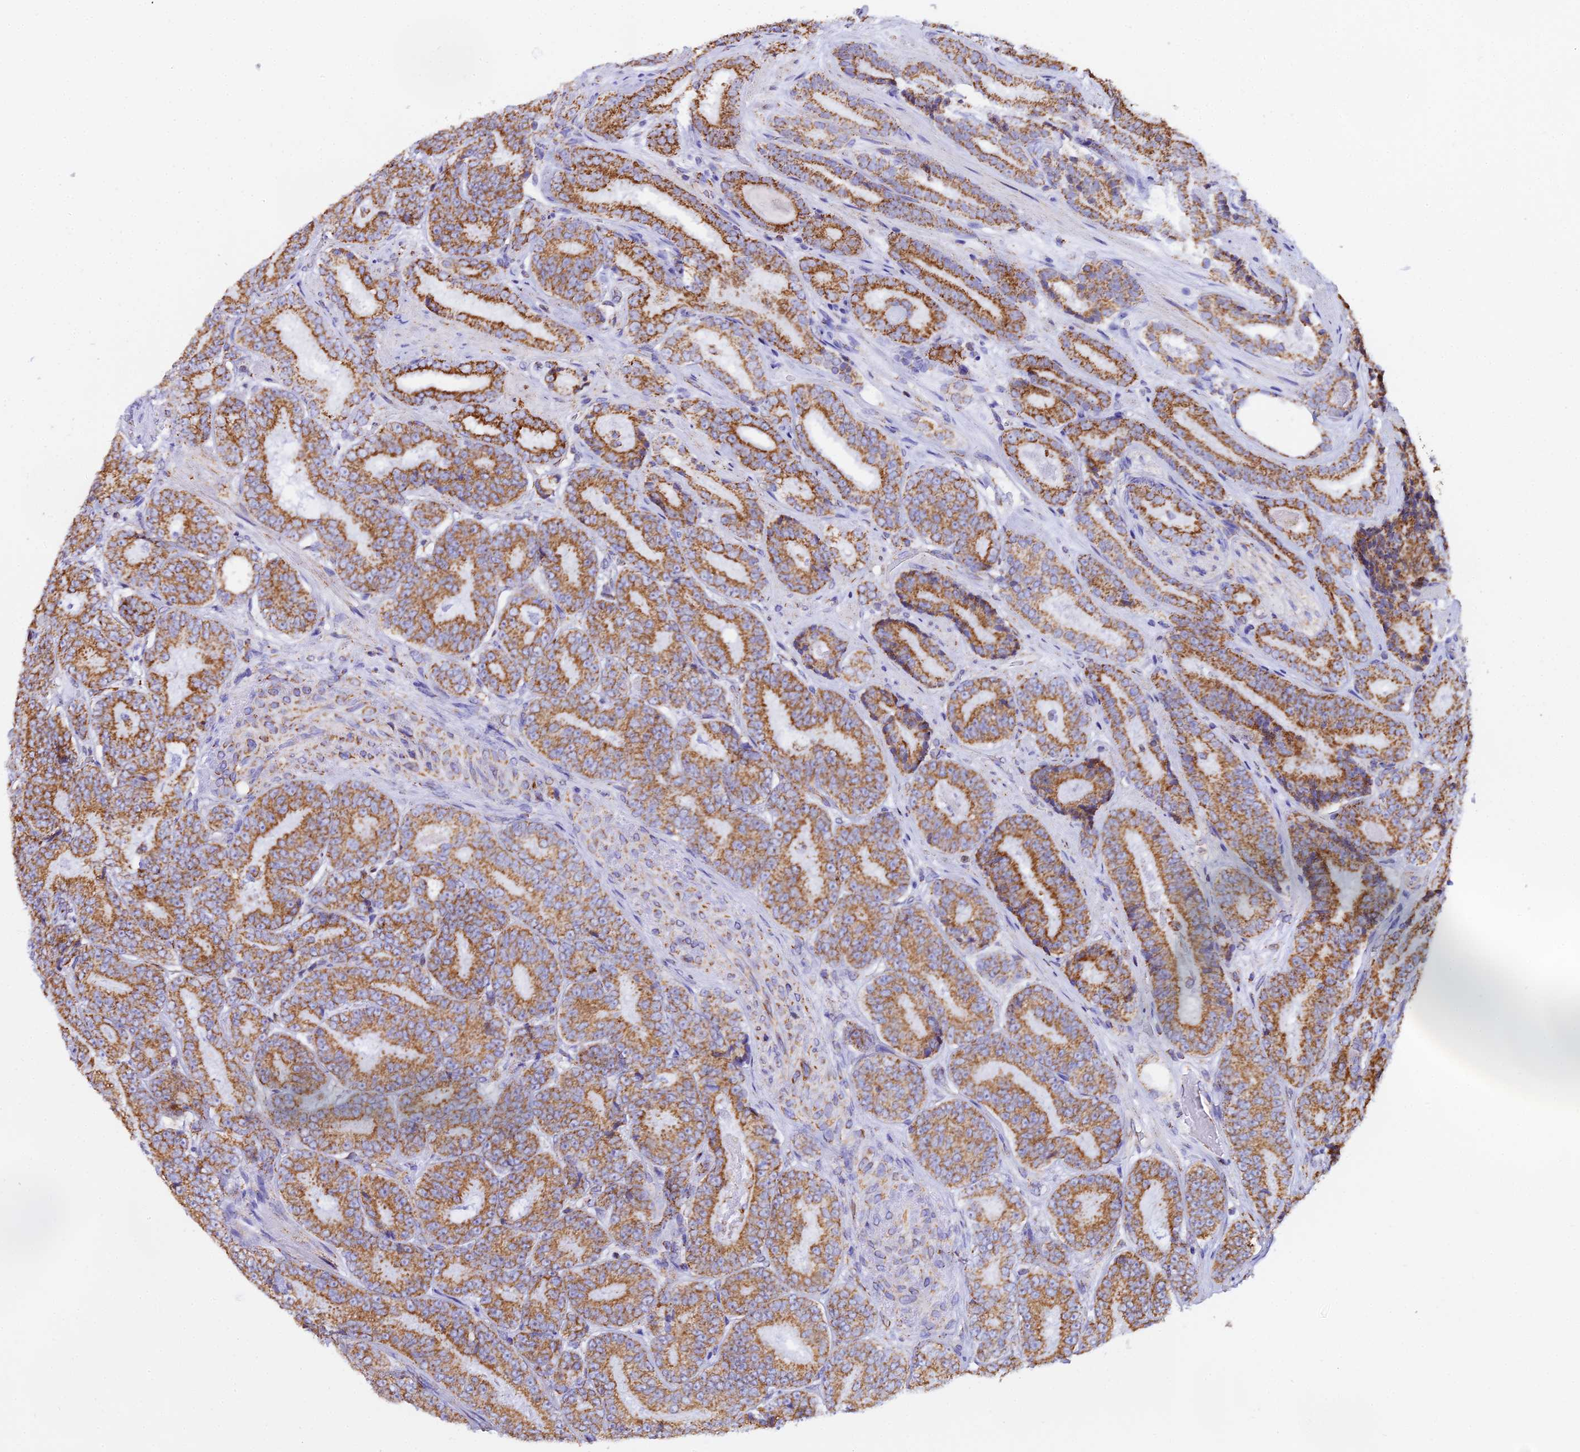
{"staining": {"intensity": "moderate", "quantity": ">75%", "location": "cytoplasmic/membranous"}, "tissue": "prostate cancer", "cell_type": "Tumor cells", "image_type": "cancer", "snomed": [{"axis": "morphology", "description": "Adenocarcinoma, High grade"}, {"axis": "topography", "description": "Prostate"}], "caption": "Moderate cytoplasmic/membranous protein expression is seen in about >75% of tumor cells in high-grade adenocarcinoma (prostate).", "gene": "ATP5PD", "patient": {"sex": "male", "age": 72}}